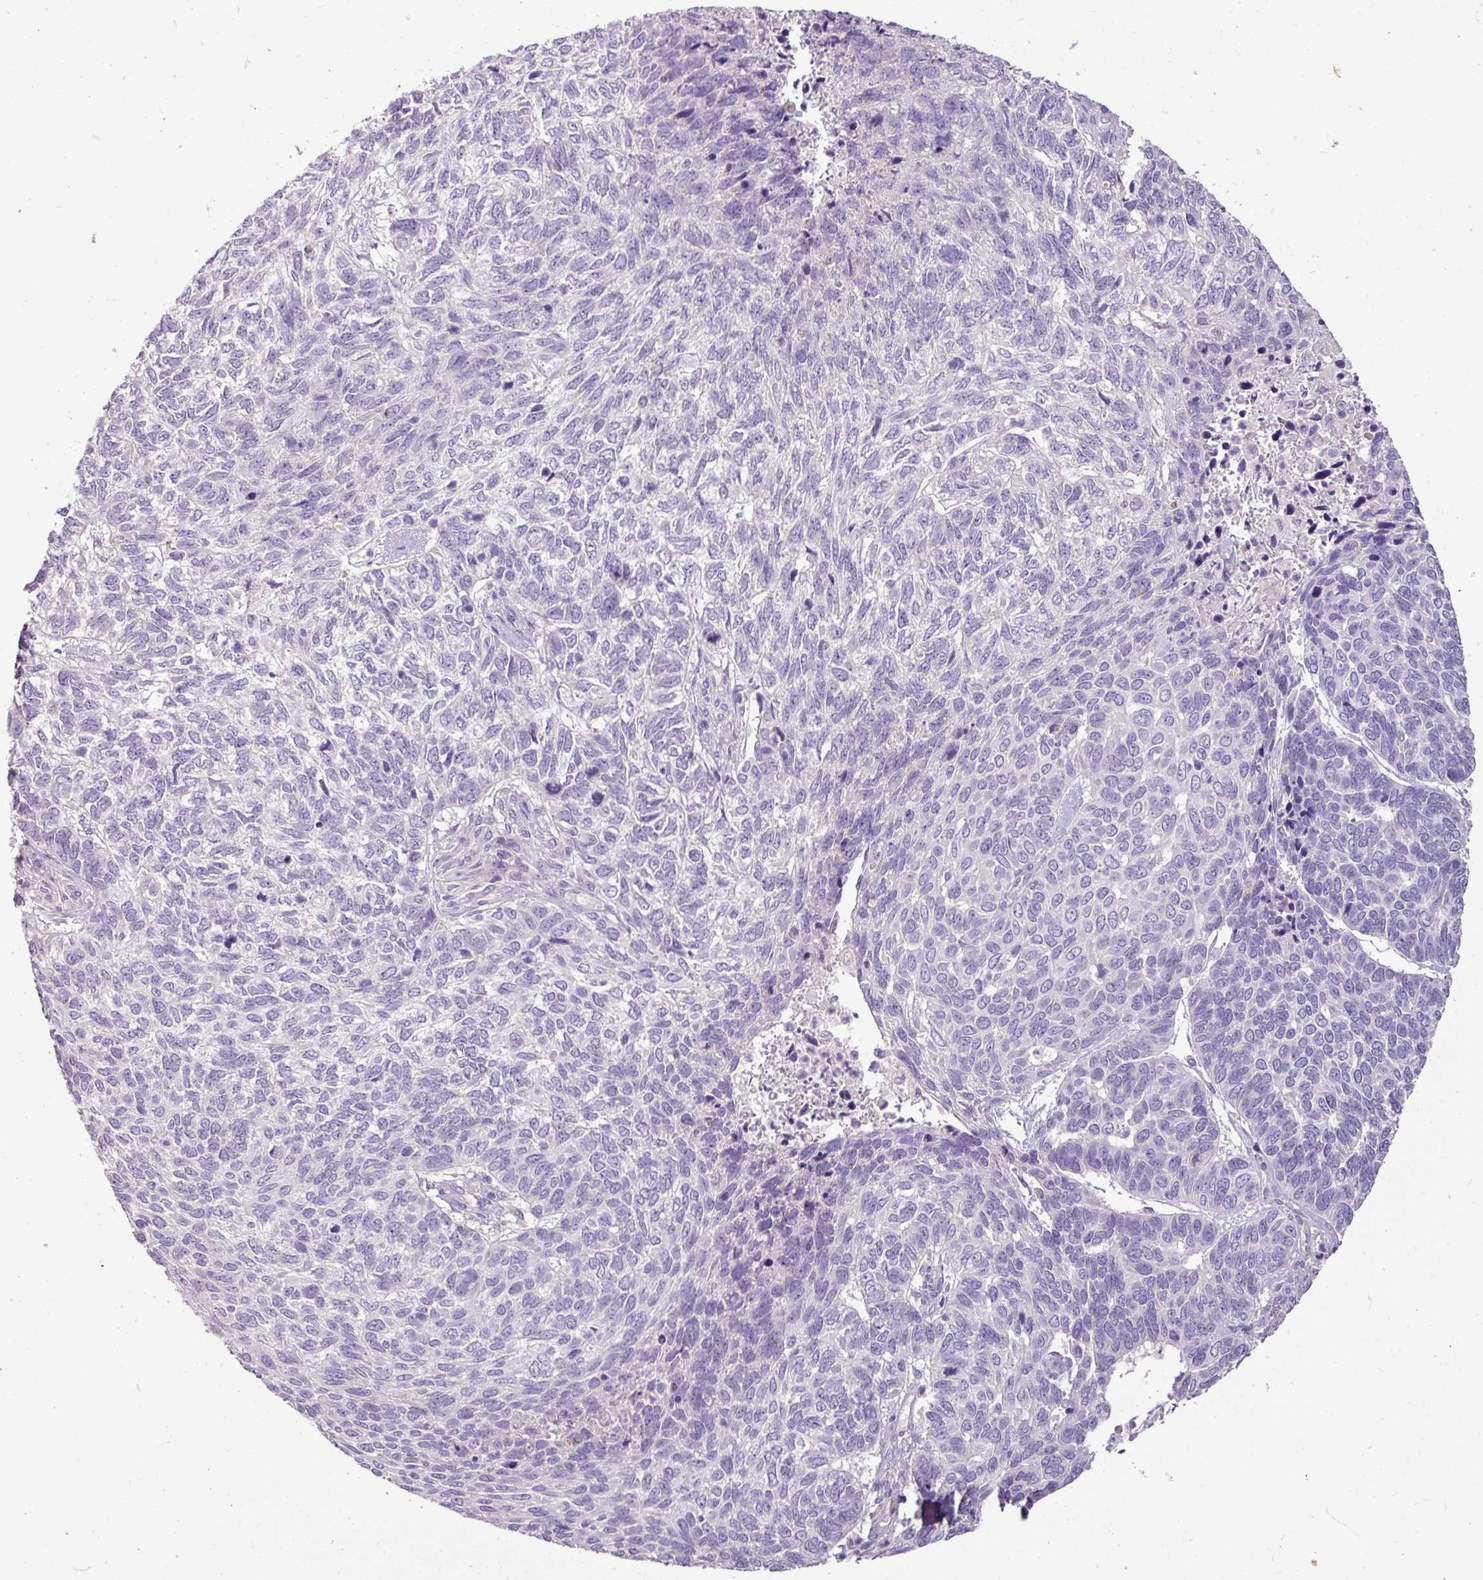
{"staining": {"intensity": "negative", "quantity": "none", "location": "none"}, "tissue": "skin cancer", "cell_type": "Tumor cells", "image_type": "cancer", "snomed": [{"axis": "morphology", "description": "Basal cell carcinoma"}, {"axis": "topography", "description": "Skin"}], "caption": "Immunohistochemistry (IHC) micrograph of neoplastic tissue: human skin cancer stained with DAB shows no significant protein positivity in tumor cells. Brightfield microscopy of immunohistochemistry stained with DAB (brown) and hematoxylin (blue), captured at high magnification.", "gene": "BRINP2", "patient": {"sex": "female", "age": 65}}